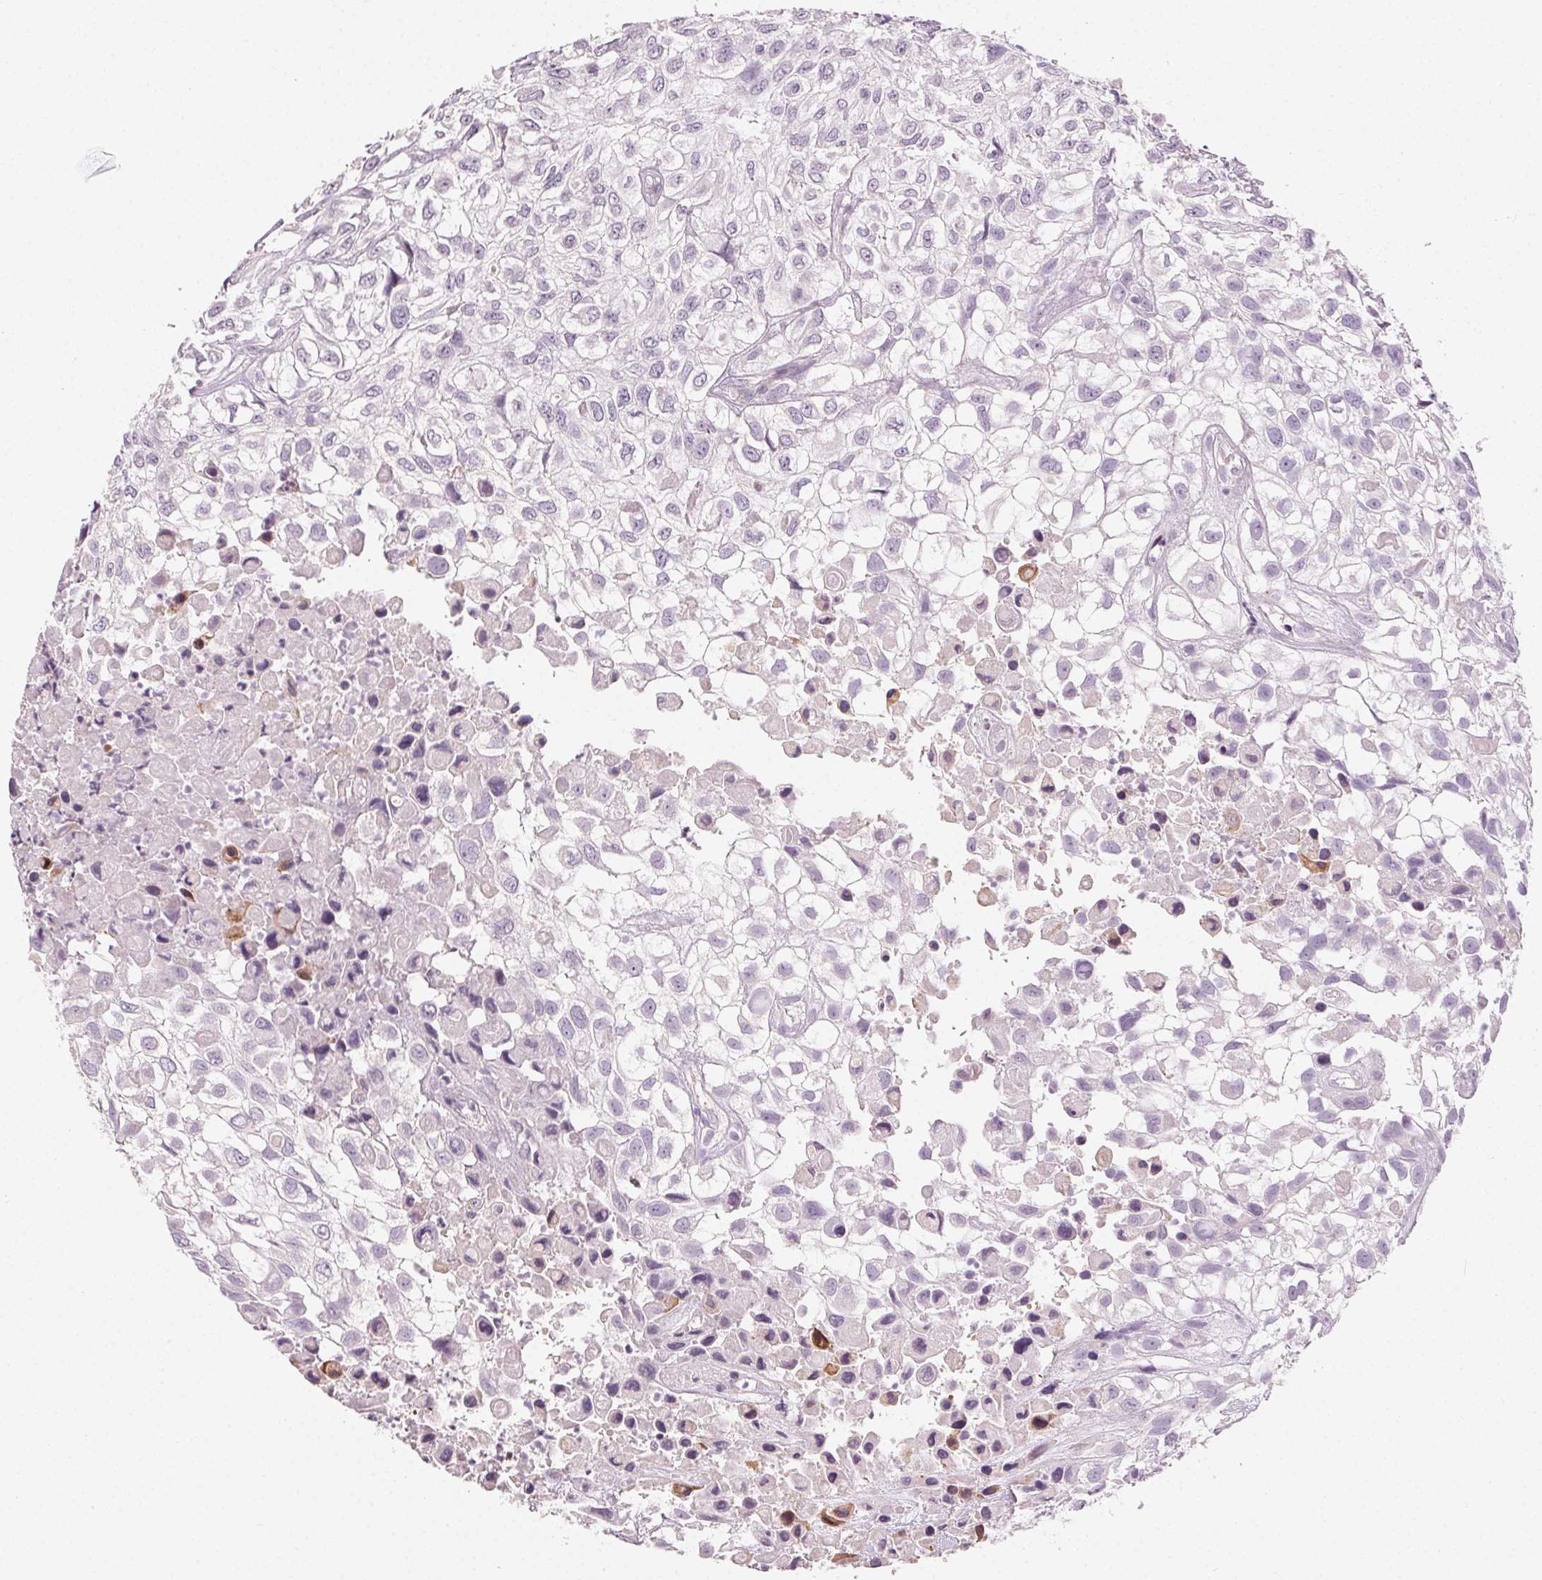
{"staining": {"intensity": "negative", "quantity": "none", "location": "none"}, "tissue": "urothelial cancer", "cell_type": "Tumor cells", "image_type": "cancer", "snomed": [{"axis": "morphology", "description": "Urothelial carcinoma, High grade"}, {"axis": "topography", "description": "Urinary bladder"}], "caption": "Human urothelial cancer stained for a protein using immunohistochemistry displays no expression in tumor cells.", "gene": "CLTRN", "patient": {"sex": "male", "age": 56}}